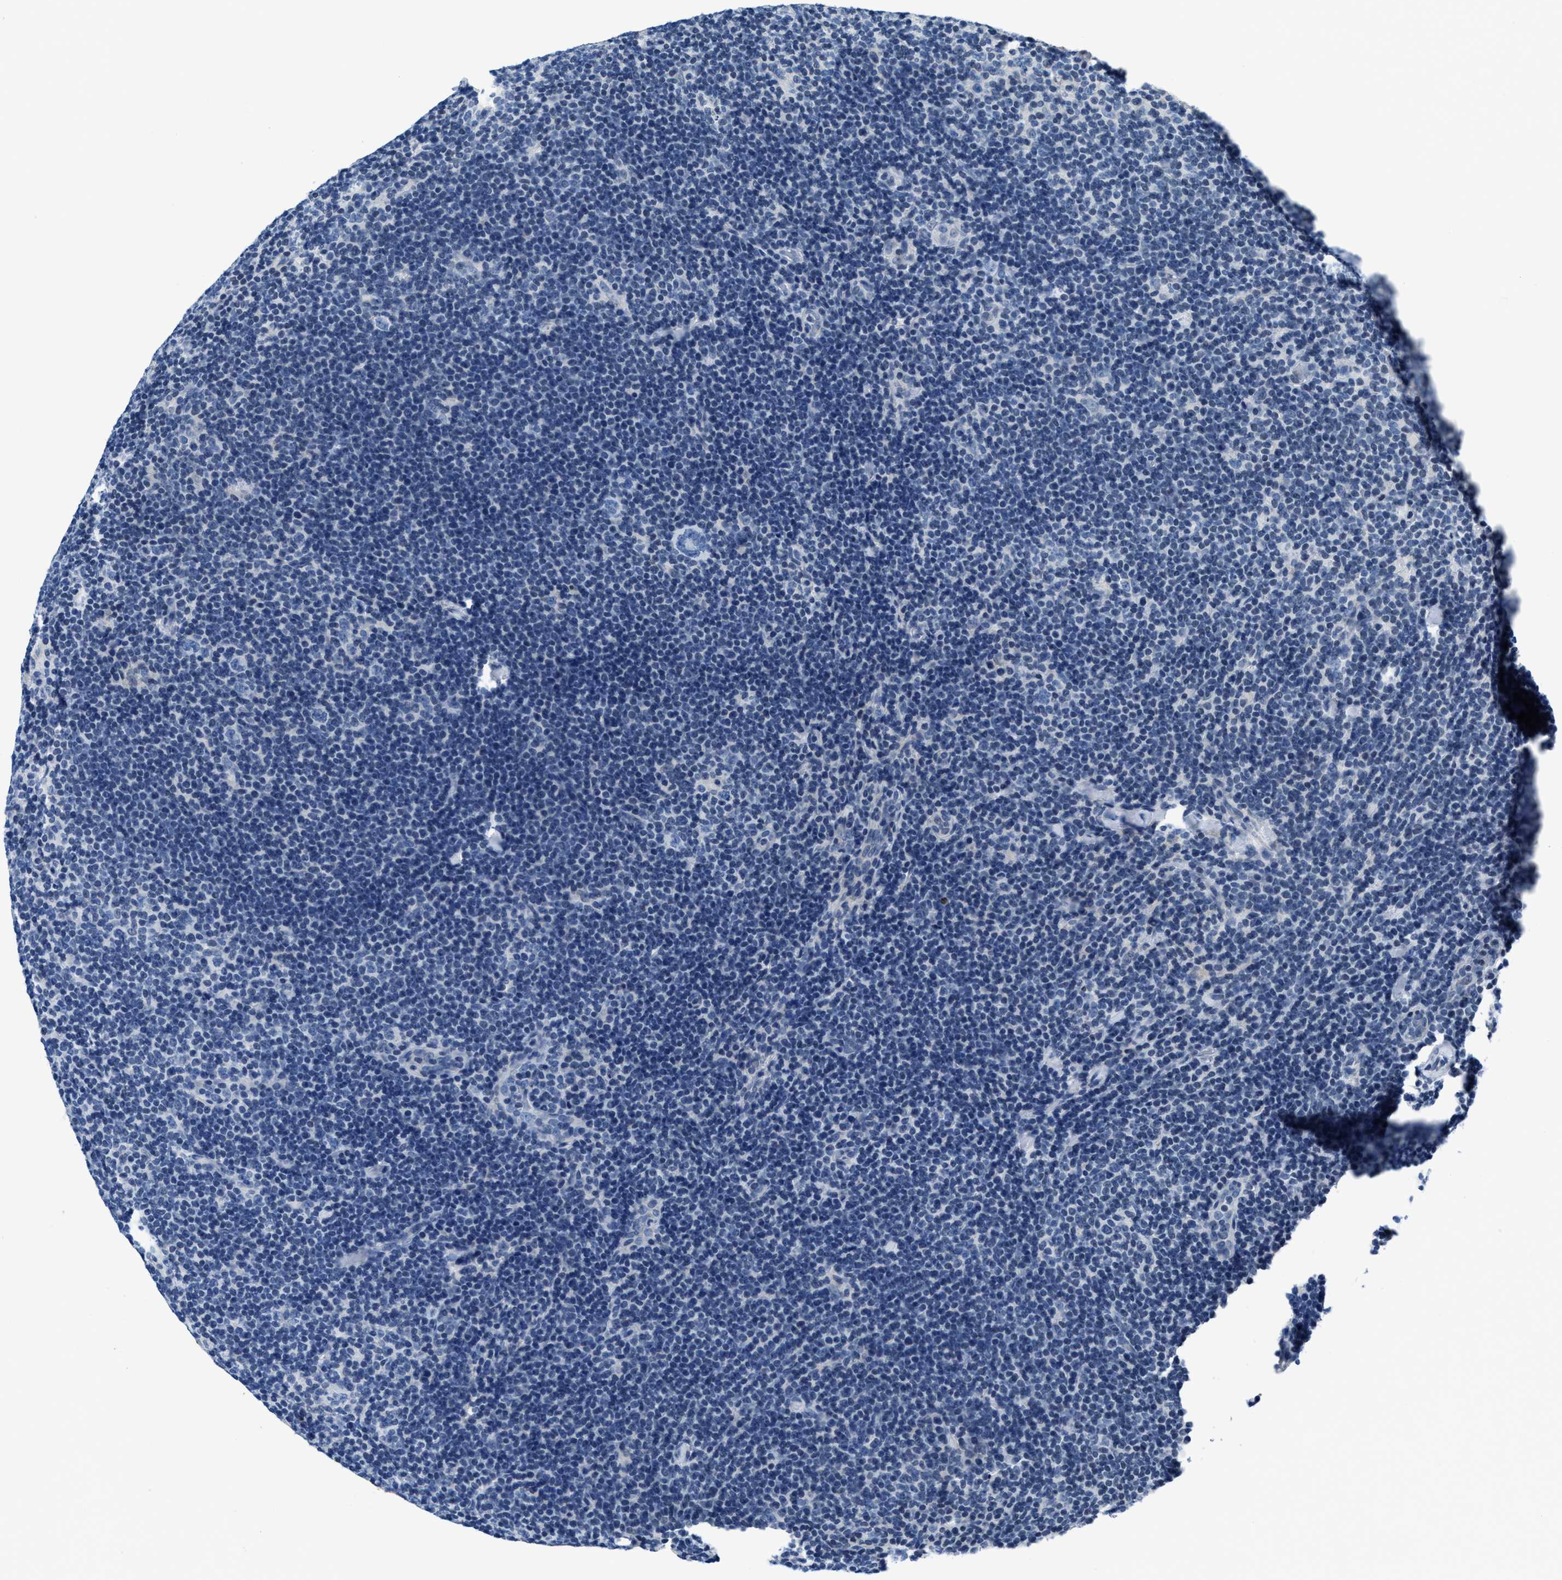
{"staining": {"intensity": "negative", "quantity": "none", "location": "none"}, "tissue": "lymphoma", "cell_type": "Tumor cells", "image_type": "cancer", "snomed": [{"axis": "morphology", "description": "Hodgkin's disease, NOS"}, {"axis": "topography", "description": "Lymph node"}], "caption": "The histopathology image demonstrates no significant staining in tumor cells of Hodgkin's disease.", "gene": "ASZ1", "patient": {"sex": "female", "age": 57}}